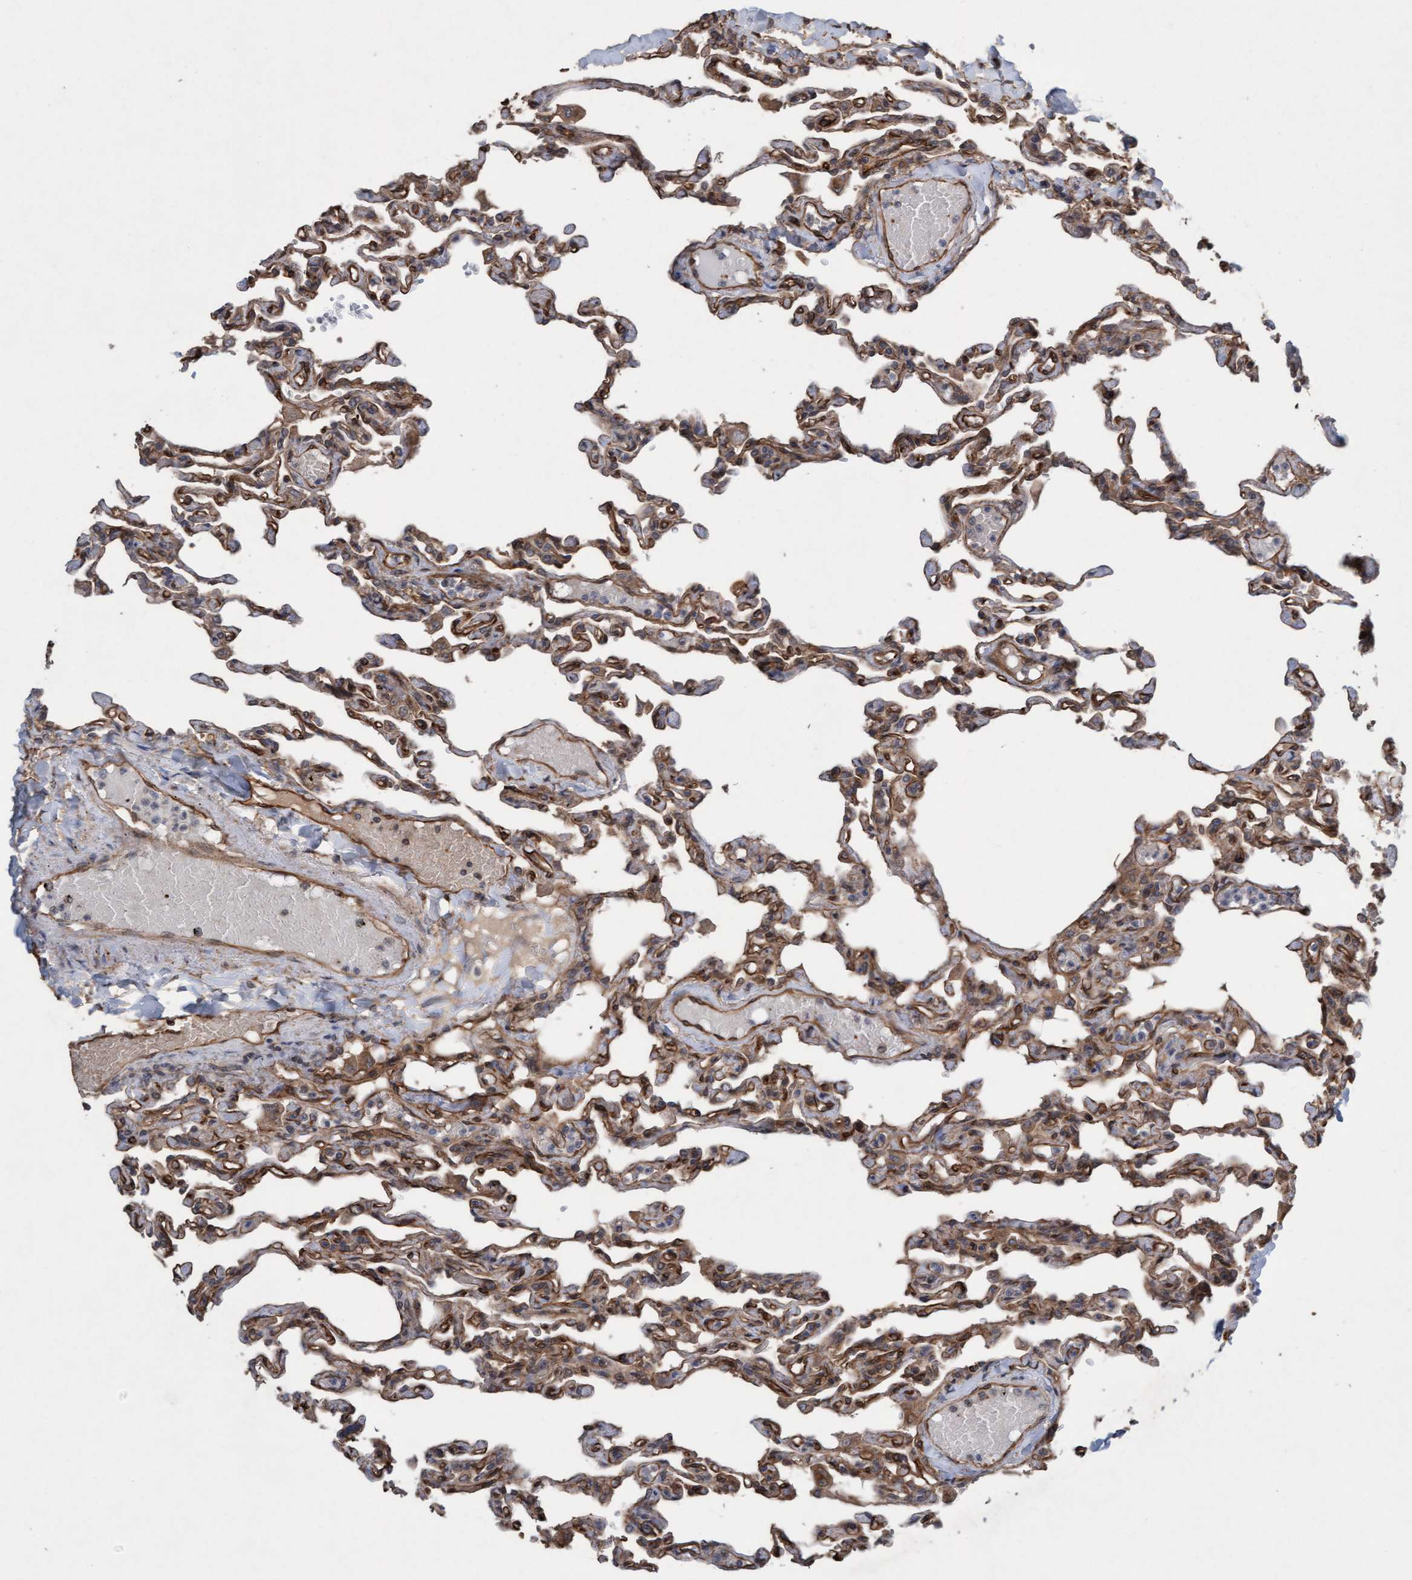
{"staining": {"intensity": "moderate", "quantity": "25%-75%", "location": "cytoplasmic/membranous,nuclear"}, "tissue": "lung", "cell_type": "Alveolar cells", "image_type": "normal", "snomed": [{"axis": "morphology", "description": "Normal tissue, NOS"}, {"axis": "topography", "description": "Lung"}], "caption": "DAB (3,3'-diaminobenzidine) immunohistochemical staining of benign lung reveals moderate cytoplasmic/membranous,nuclear protein expression in about 25%-75% of alveolar cells. Using DAB (brown) and hematoxylin (blue) stains, captured at high magnification using brightfield microscopy.", "gene": "CDC42EP4", "patient": {"sex": "male", "age": 21}}